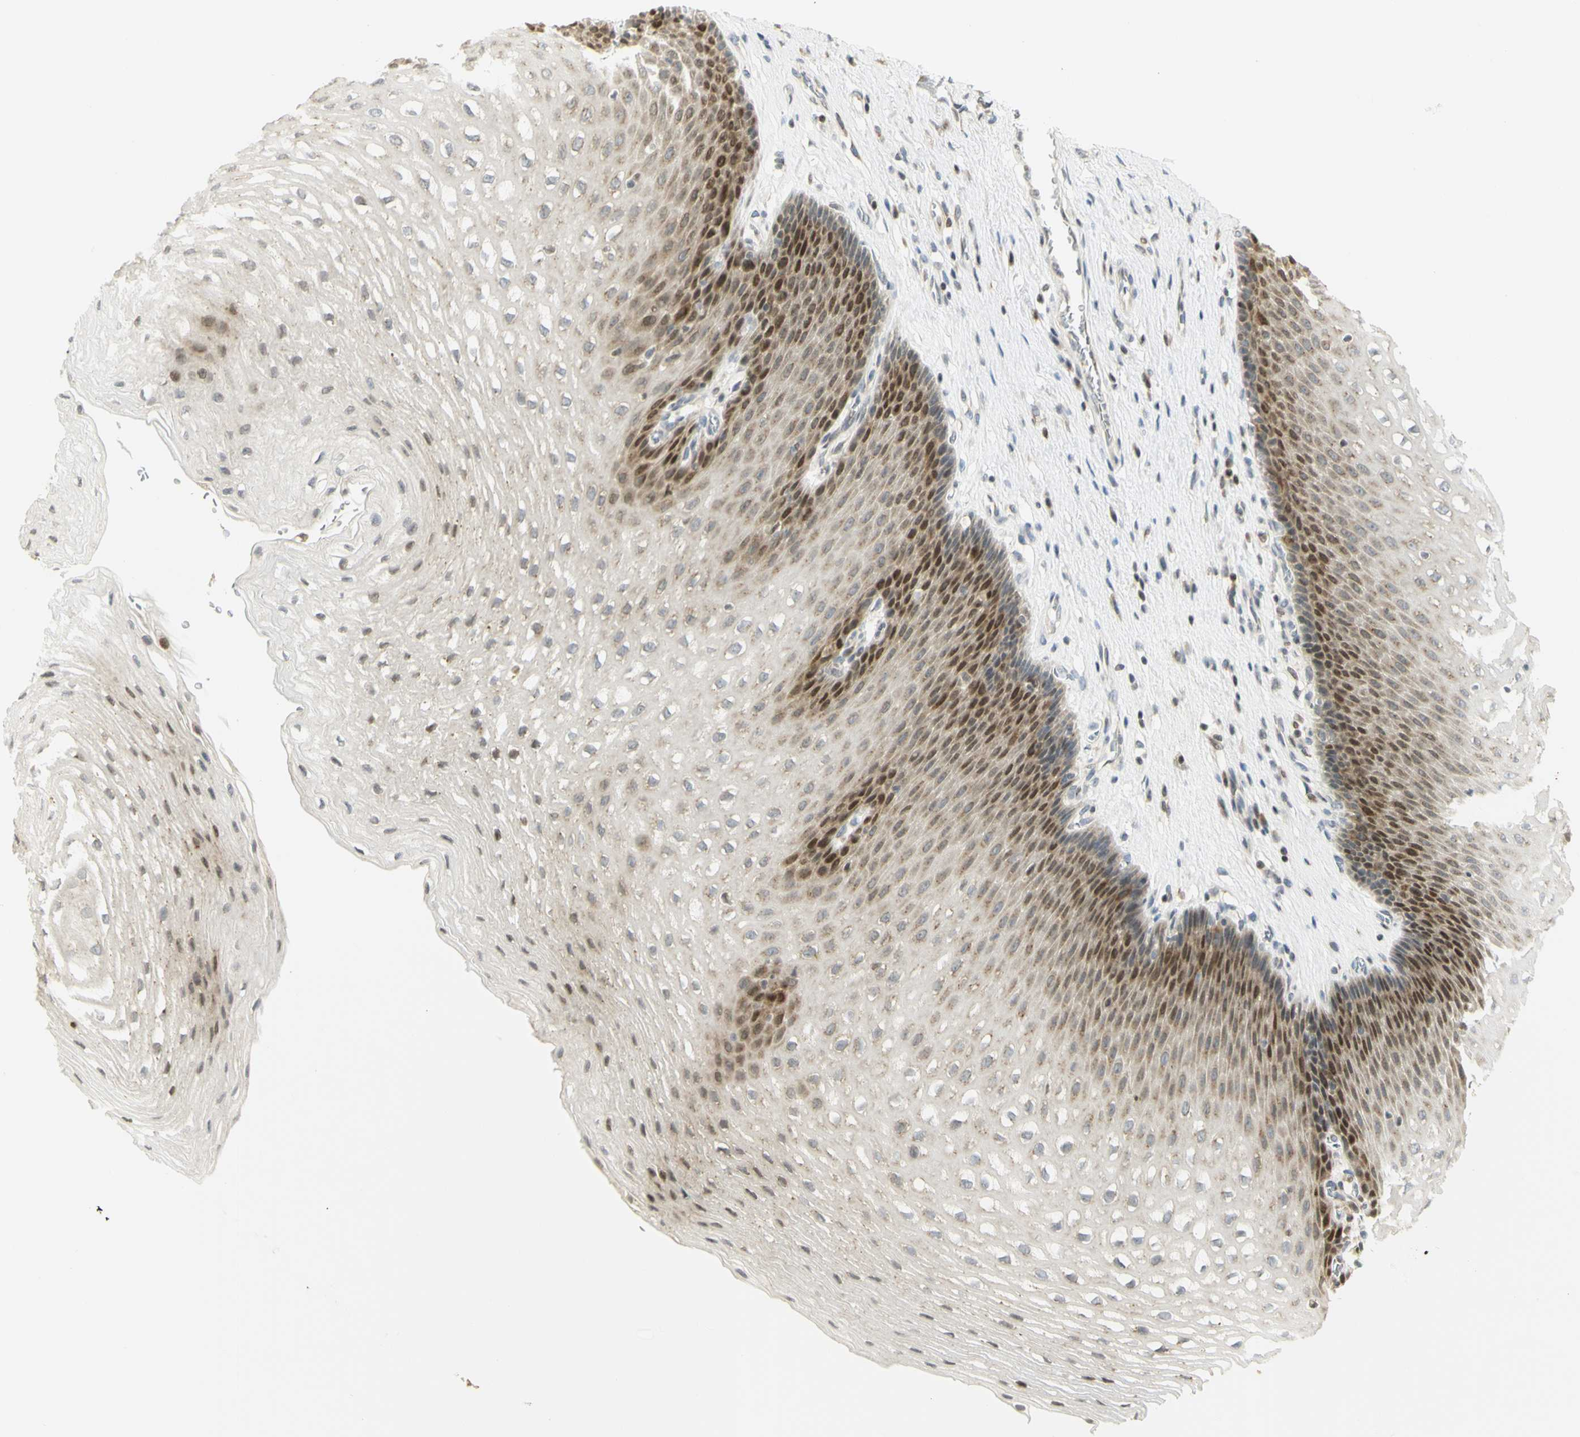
{"staining": {"intensity": "strong", "quantity": "25%-75%", "location": "cytoplasmic/membranous,nuclear"}, "tissue": "esophagus", "cell_type": "Squamous epithelial cells", "image_type": "normal", "snomed": [{"axis": "morphology", "description": "Normal tissue, NOS"}, {"axis": "topography", "description": "Esophagus"}], "caption": "Squamous epithelial cells reveal high levels of strong cytoplasmic/membranous,nuclear staining in approximately 25%-75% of cells in normal human esophagus.", "gene": "KIF11", "patient": {"sex": "male", "age": 48}}